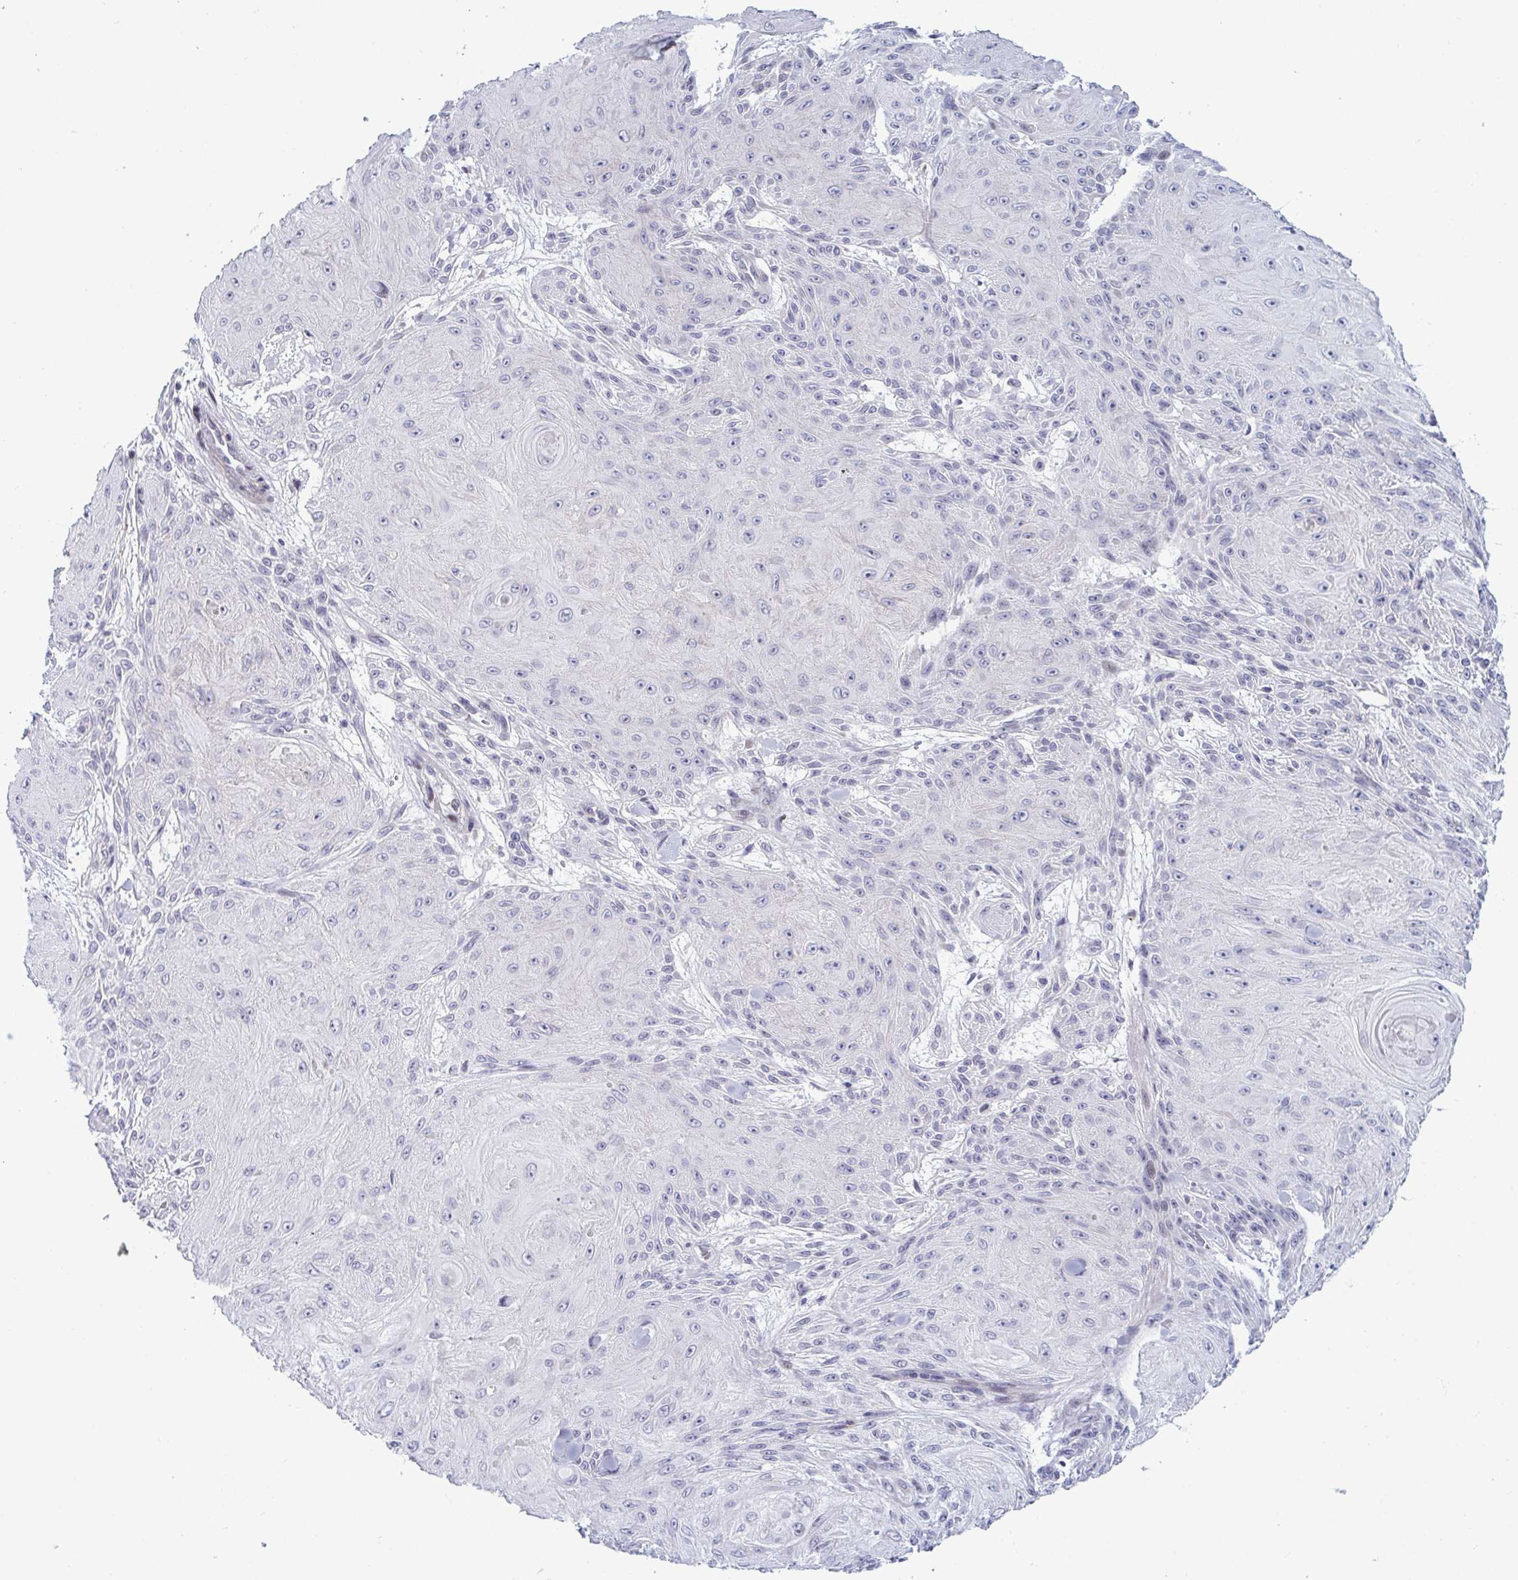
{"staining": {"intensity": "negative", "quantity": "none", "location": "none"}, "tissue": "skin cancer", "cell_type": "Tumor cells", "image_type": "cancer", "snomed": [{"axis": "morphology", "description": "Squamous cell carcinoma, NOS"}, {"axis": "topography", "description": "Skin"}], "caption": "An IHC micrograph of skin cancer (squamous cell carcinoma) is shown. There is no staining in tumor cells of skin cancer (squamous cell carcinoma).", "gene": "TCEAL8", "patient": {"sex": "male", "age": 88}}